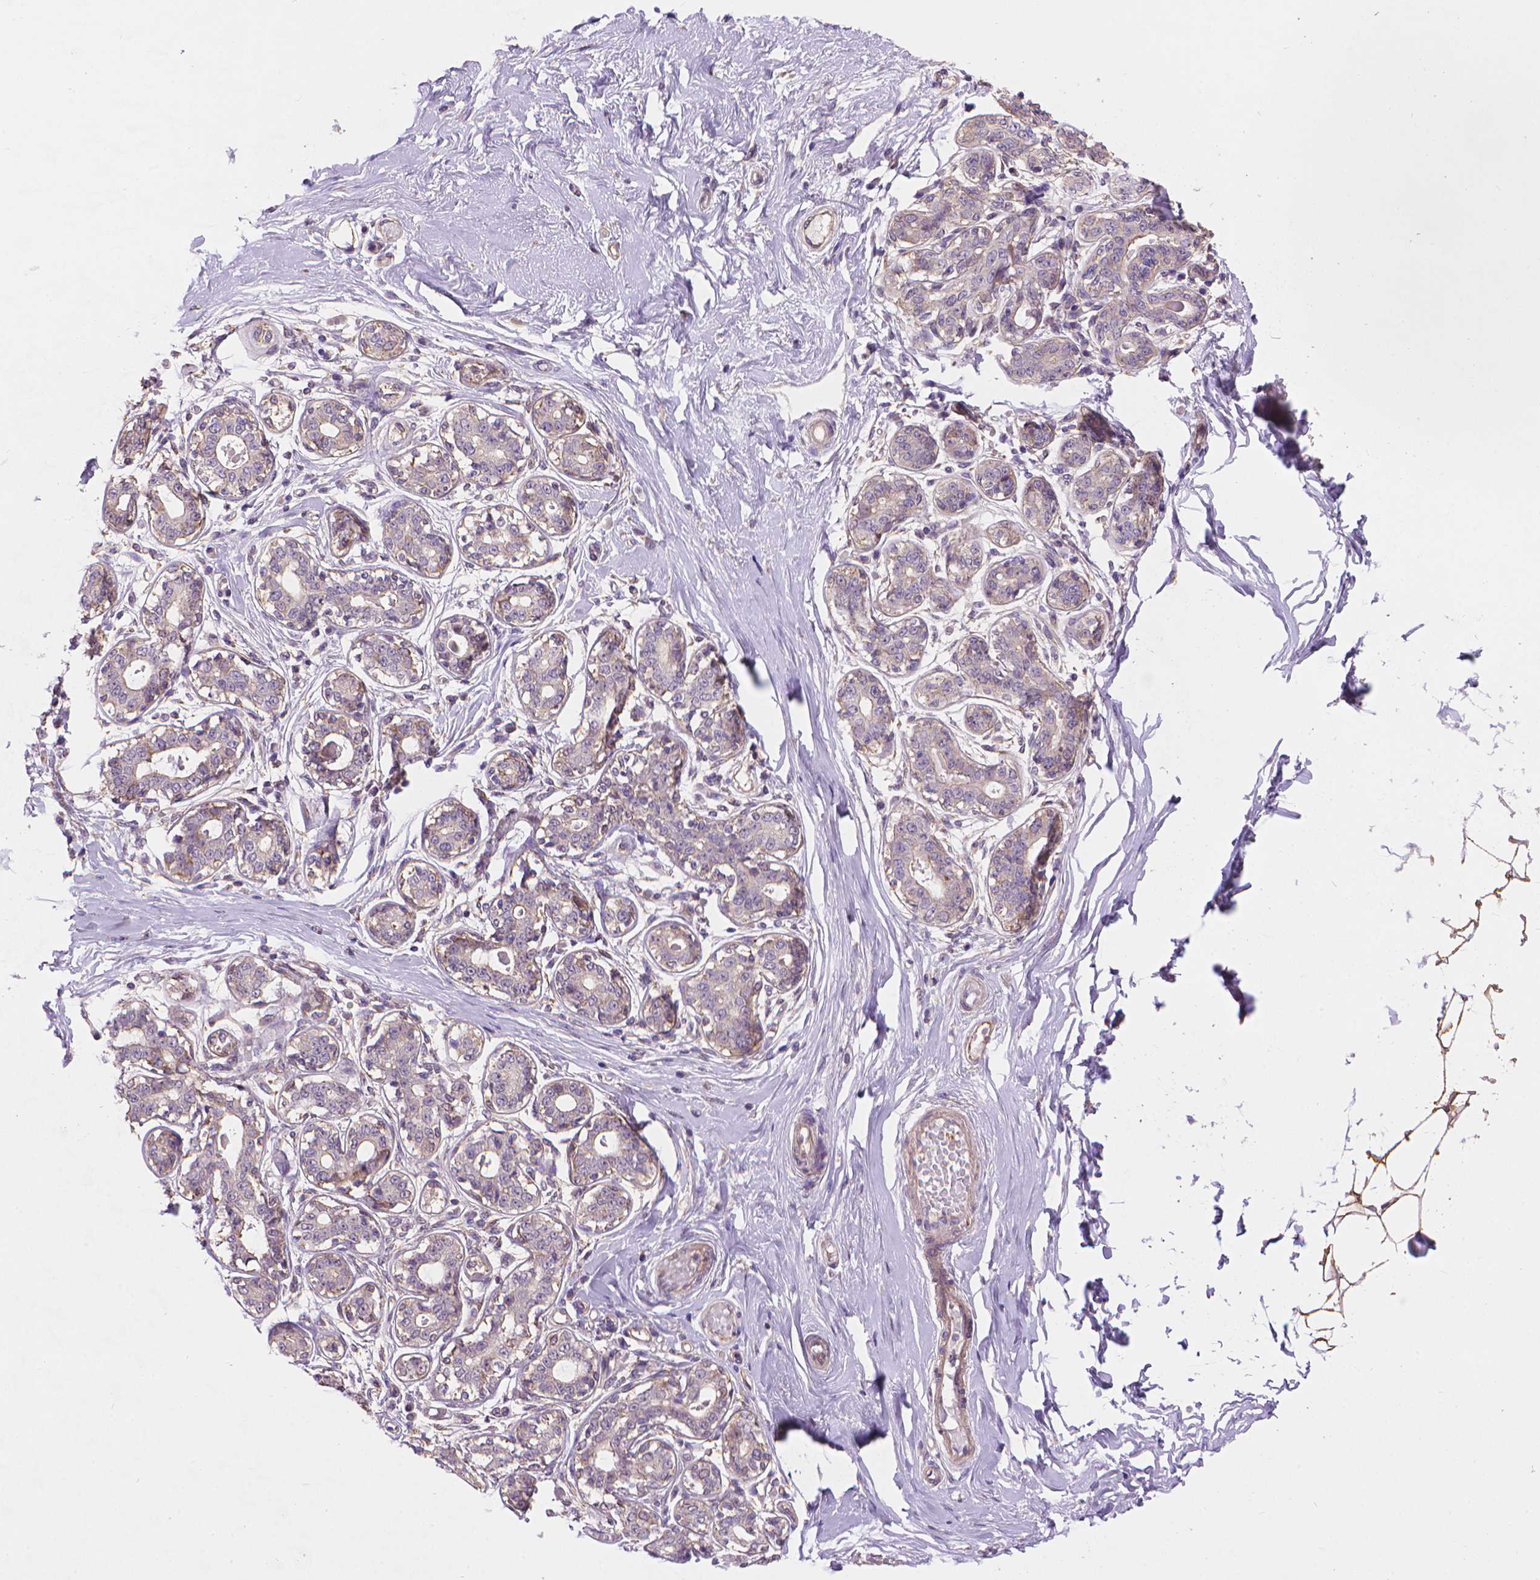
{"staining": {"intensity": "weak", "quantity": "25%-75%", "location": "cytoplasmic/membranous"}, "tissue": "breast", "cell_type": "Adipocytes", "image_type": "normal", "snomed": [{"axis": "morphology", "description": "Normal tissue, NOS"}, {"axis": "topography", "description": "Skin"}, {"axis": "topography", "description": "Breast"}], "caption": "High-magnification brightfield microscopy of normal breast stained with DAB (3,3'-diaminobenzidine) (brown) and counterstained with hematoxylin (blue). adipocytes exhibit weak cytoplasmic/membranous positivity is identified in approximately25%-75% of cells. (DAB (3,3'-diaminobenzidine) IHC with brightfield microscopy, high magnification).", "gene": "AMMECR1L", "patient": {"sex": "female", "age": 43}}